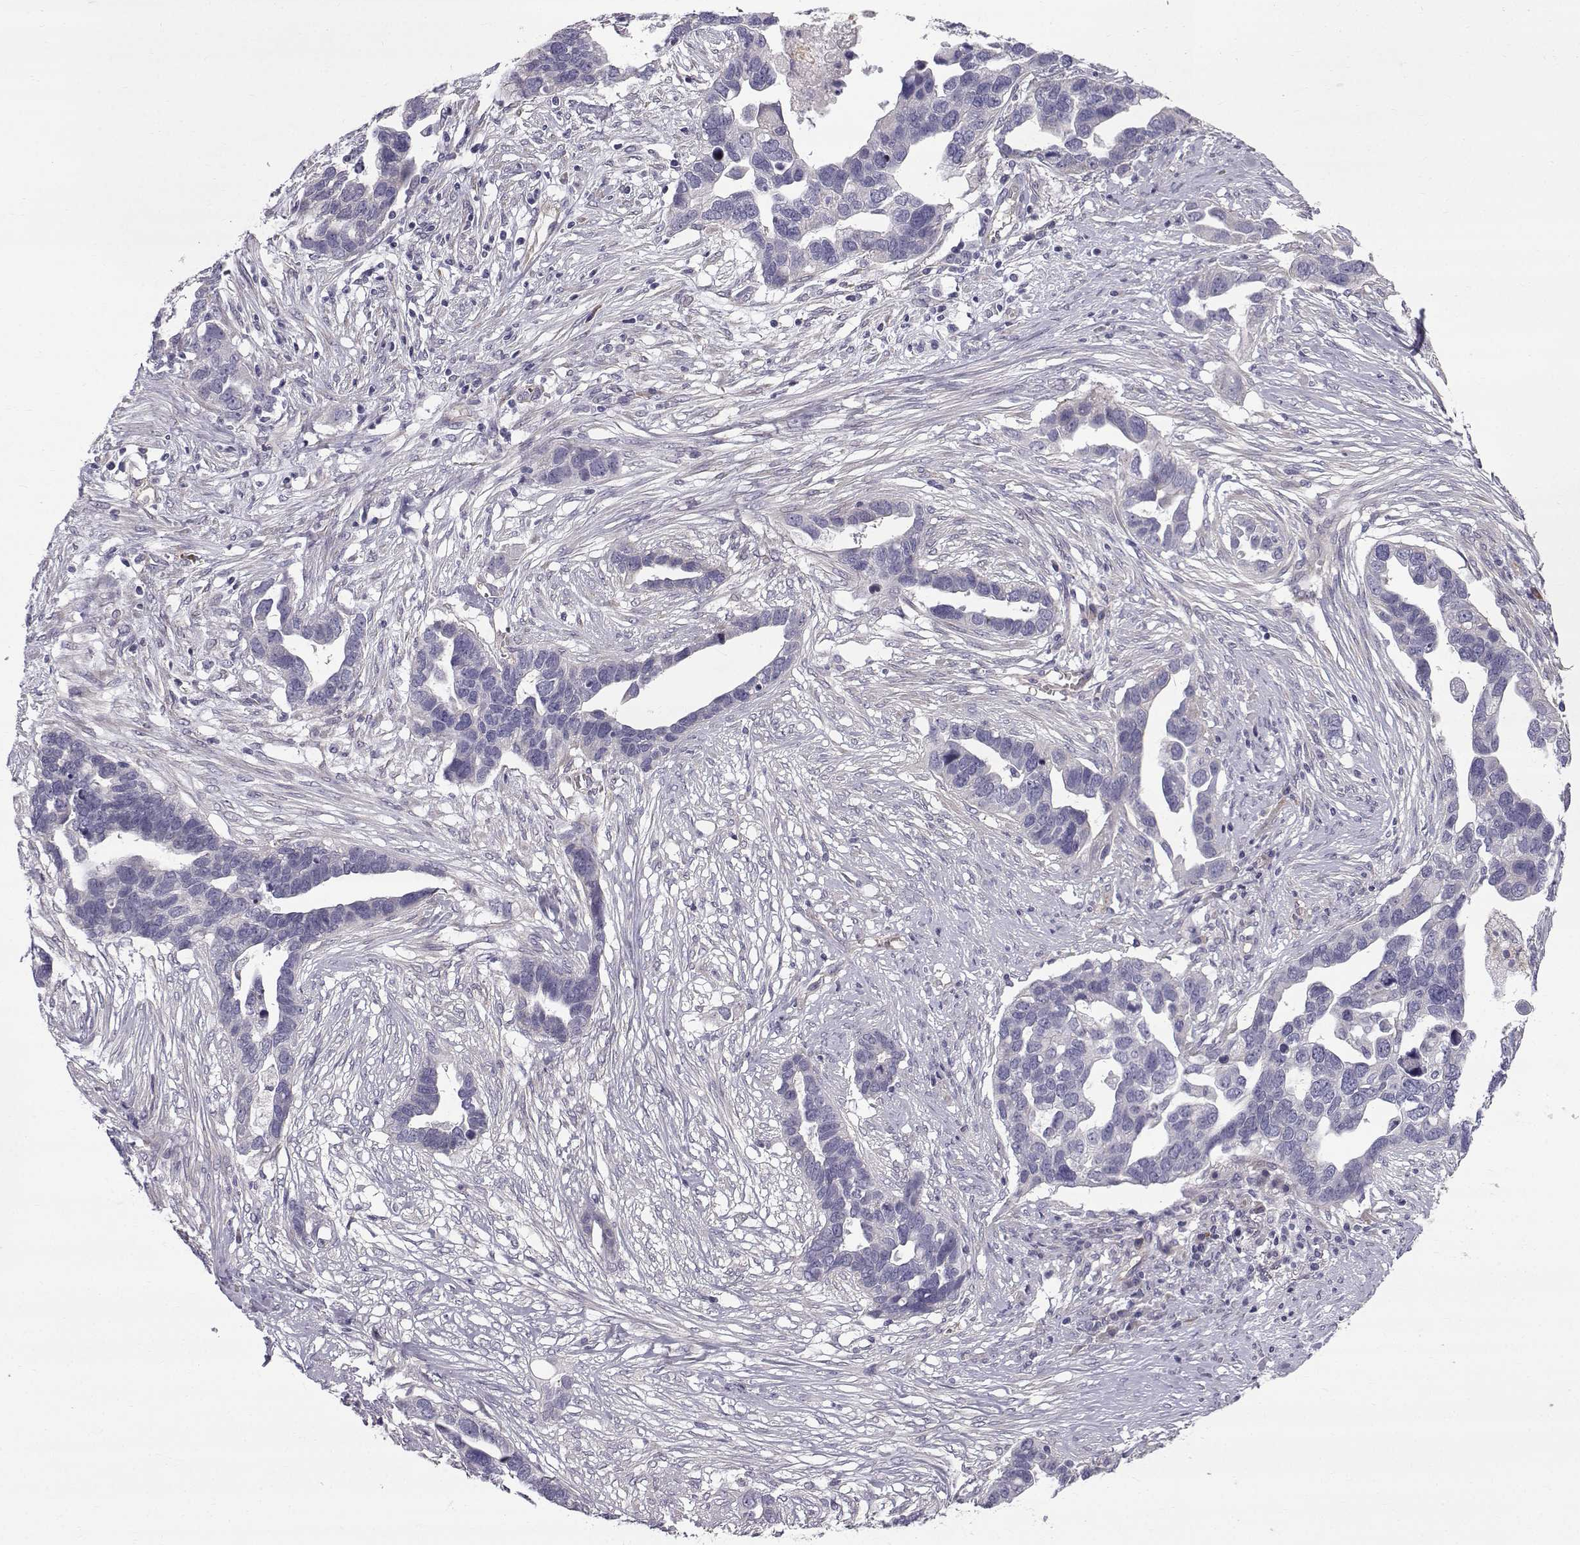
{"staining": {"intensity": "negative", "quantity": "none", "location": "none"}, "tissue": "ovarian cancer", "cell_type": "Tumor cells", "image_type": "cancer", "snomed": [{"axis": "morphology", "description": "Cystadenocarcinoma, serous, NOS"}, {"axis": "topography", "description": "Ovary"}], "caption": "Immunohistochemistry image of ovarian cancer (serous cystadenocarcinoma) stained for a protein (brown), which demonstrates no expression in tumor cells. (DAB (3,3'-diaminobenzidine) IHC, high magnification).", "gene": "QPCT", "patient": {"sex": "female", "age": 54}}